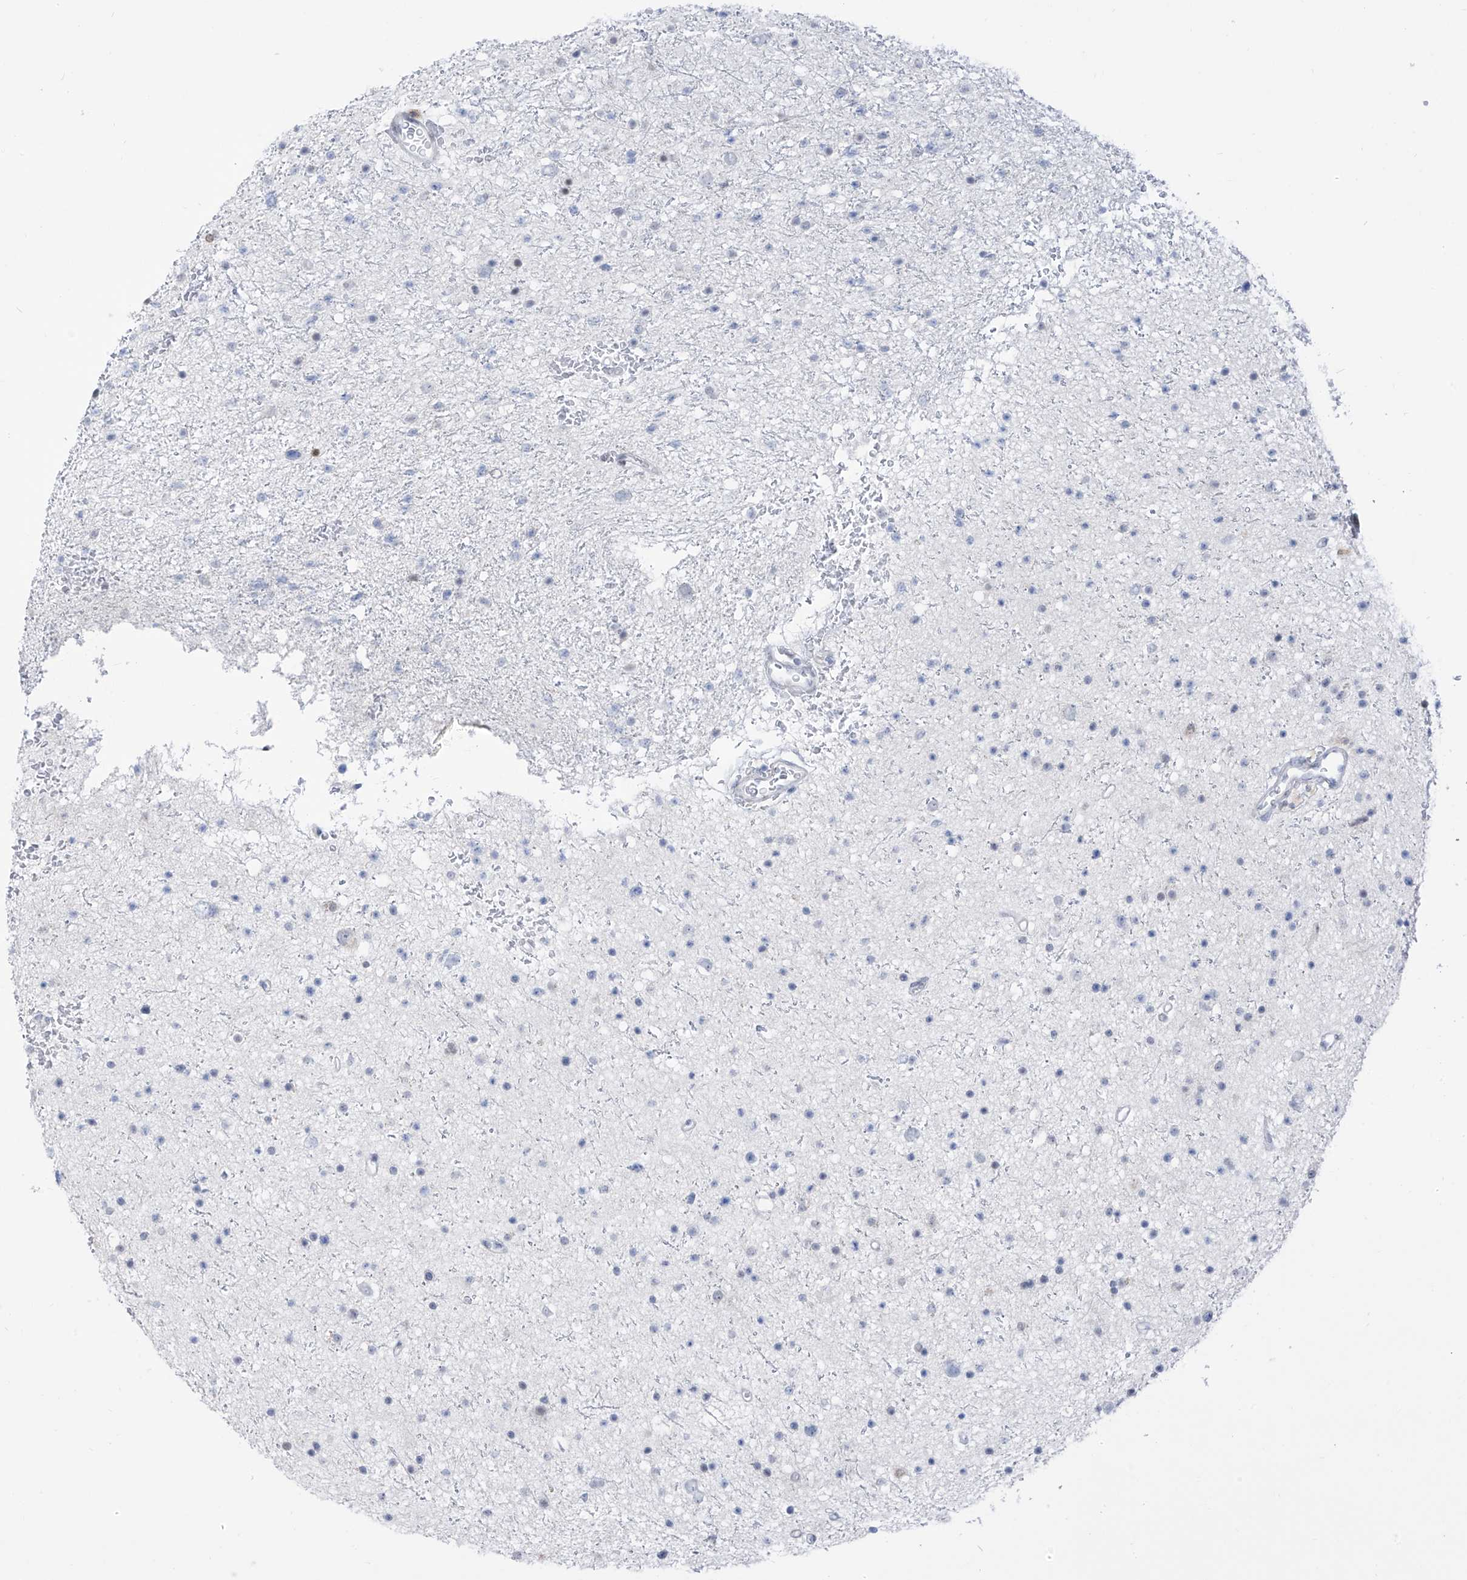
{"staining": {"intensity": "negative", "quantity": "none", "location": "none"}, "tissue": "glioma", "cell_type": "Tumor cells", "image_type": "cancer", "snomed": [{"axis": "morphology", "description": "Glioma, malignant, Low grade"}, {"axis": "topography", "description": "Brain"}], "caption": "Tumor cells are negative for protein expression in human malignant glioma (low-grade).", "gene": "LIN9", "patient": {"sex": "female", "age": 37}}